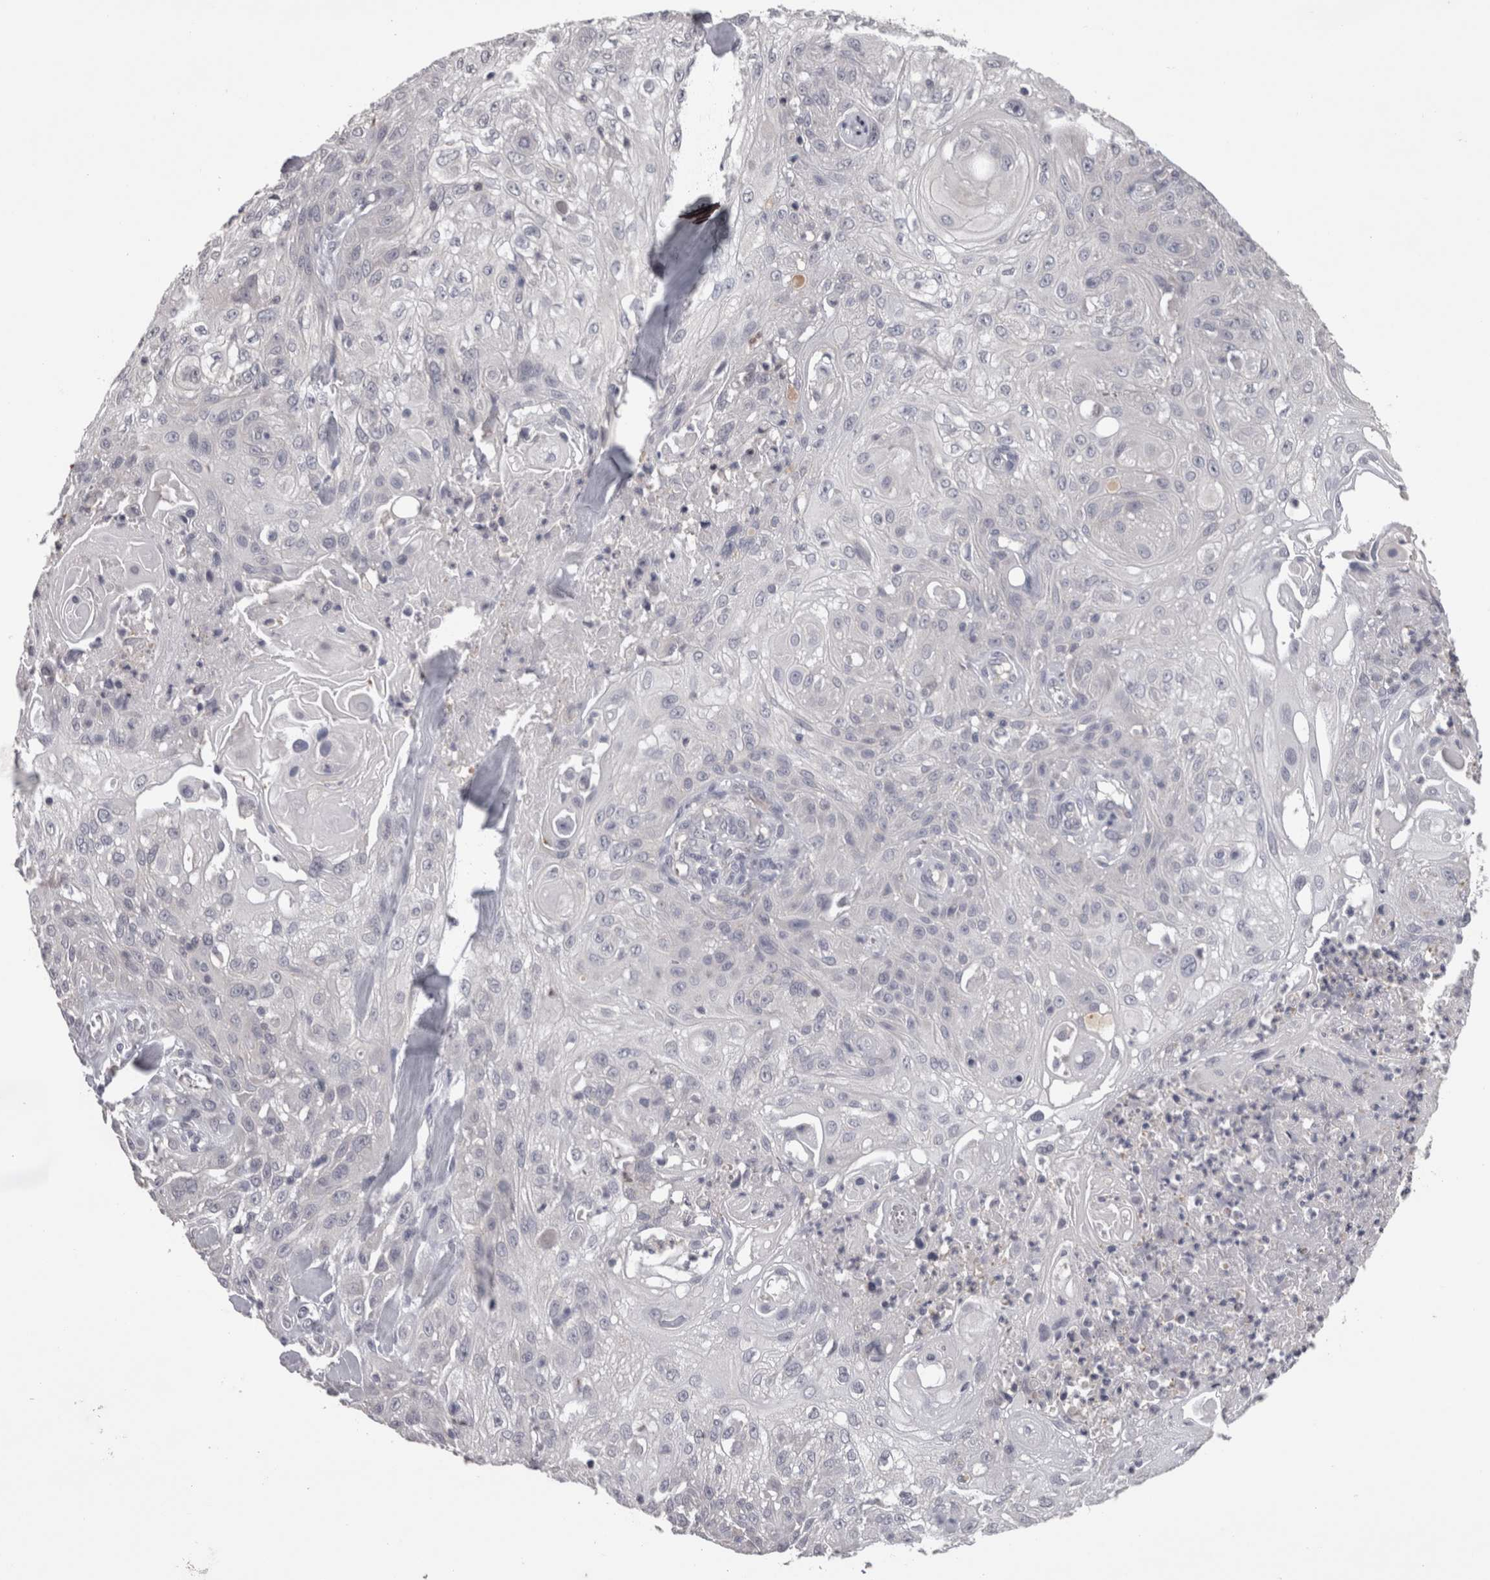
{"staining": {"intensity": "negative", "quantity": "none", "location": "none"}, "tissue": "skin cancer", "cell_type": "Tumor cells", "image_type": "cancer", "snomed": [{"axis": "morphology", "description": "Squamous cell carcinoma, NOS"}, {"axis": "topography", "description": "Skin"}], "caption": "Tumor cells show no significant positivity in skin cancer. (Stains: DAB IHC with hematoxylin counter stain, Microscopy: brightfield microscopy at high magnification).", "gene": "PON3", "patient": {"sex": "male", "age": 75}}